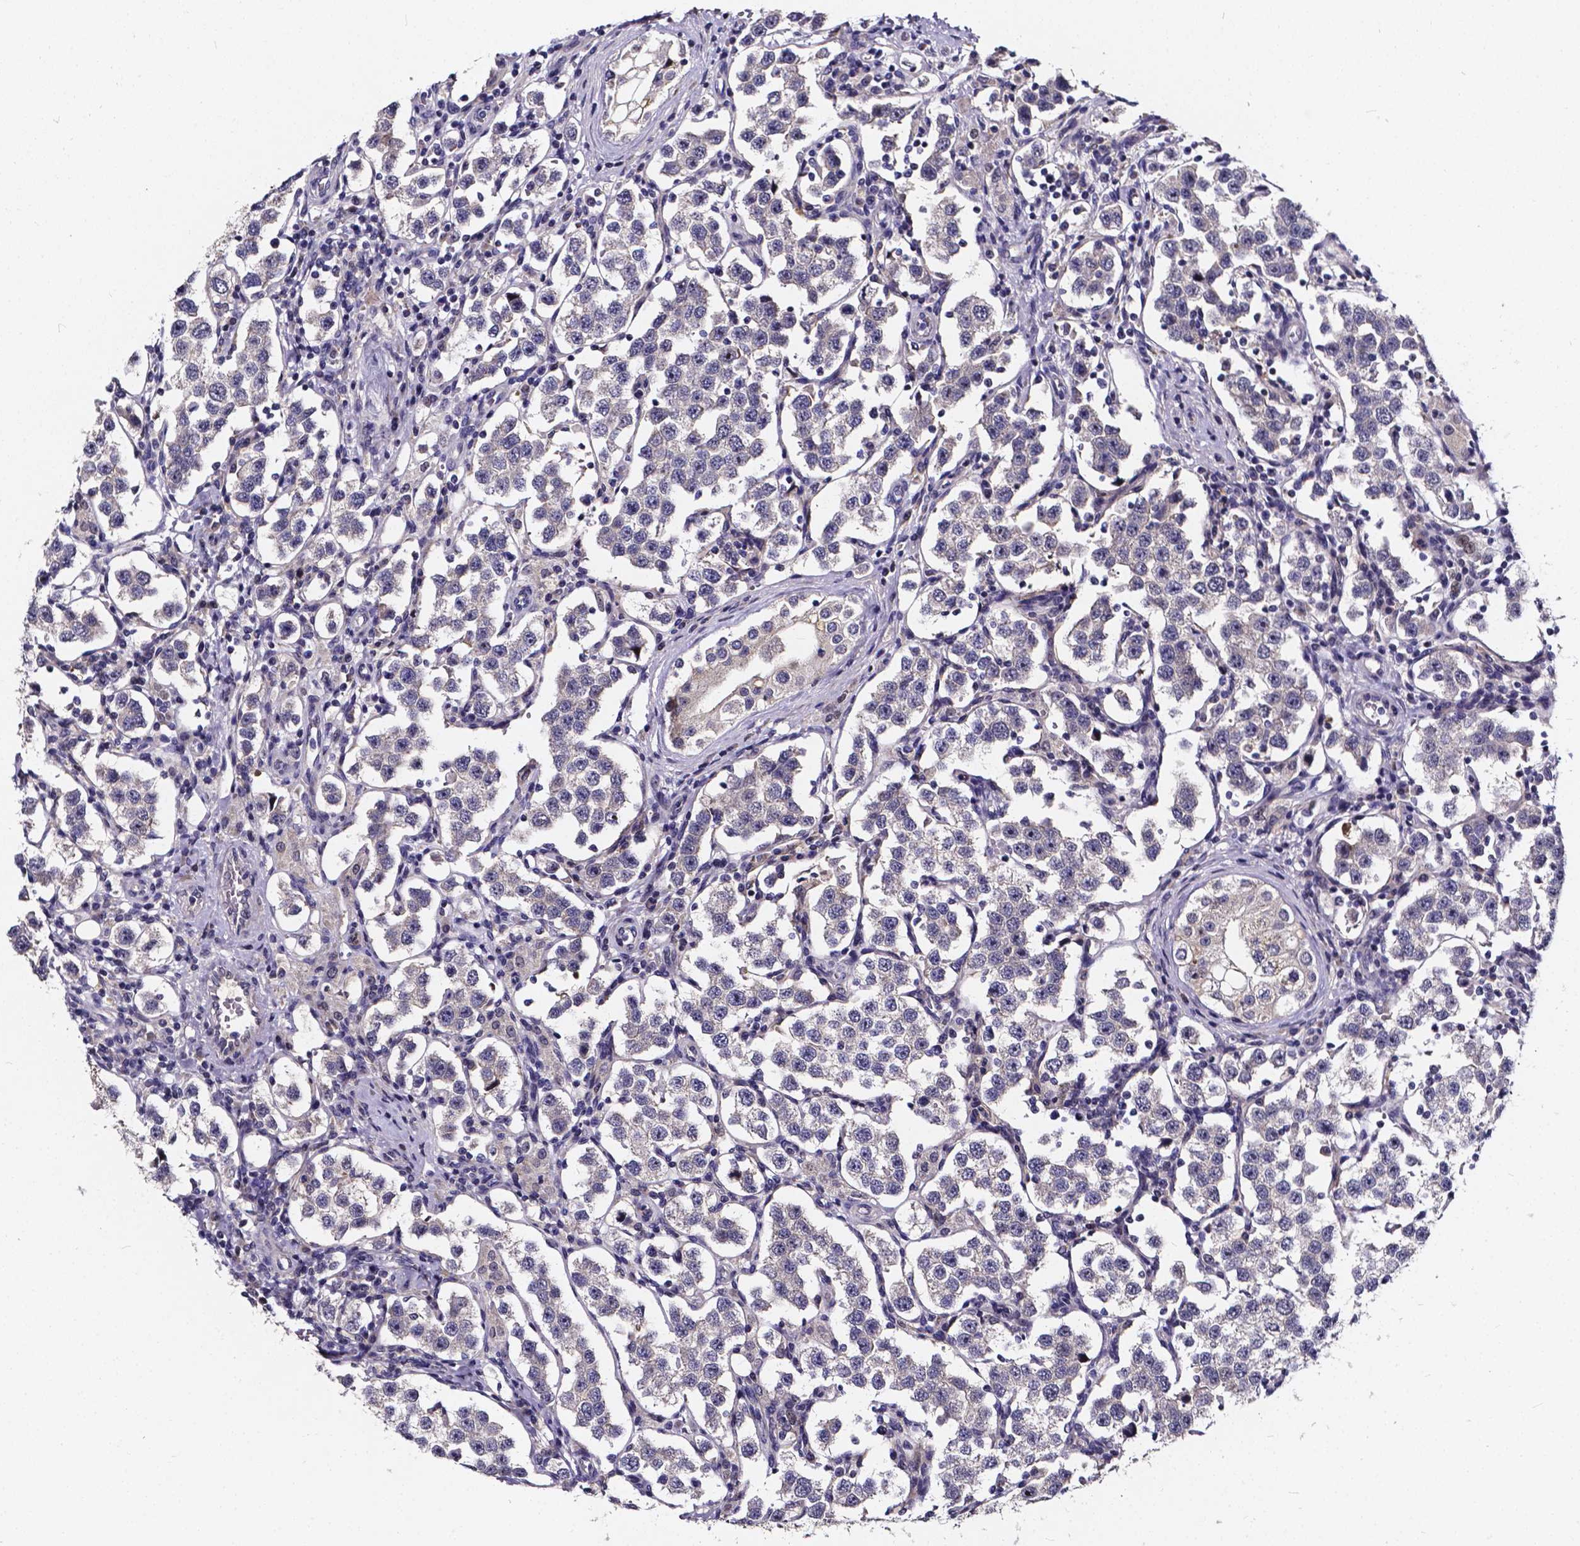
{"staining": {"intensity": "negative", "quantity": "none", "location": "none"}, "tissue": "testis cancer", "cell_type": "Tumor cells", "image_type": "cancer", "snomed": [{"axis": "morphology", "description": "Seminoma, NOS"}, {"axis": "topography", "description": "Testis"}], "caption": "High power microscopy photomicrograph of an IHC micrograph of testis cancer (seminoma), revealing no significant staining in tumor cells.", "gene": "SOWAHA", "patient": {"sex": "male", "age": 37}}